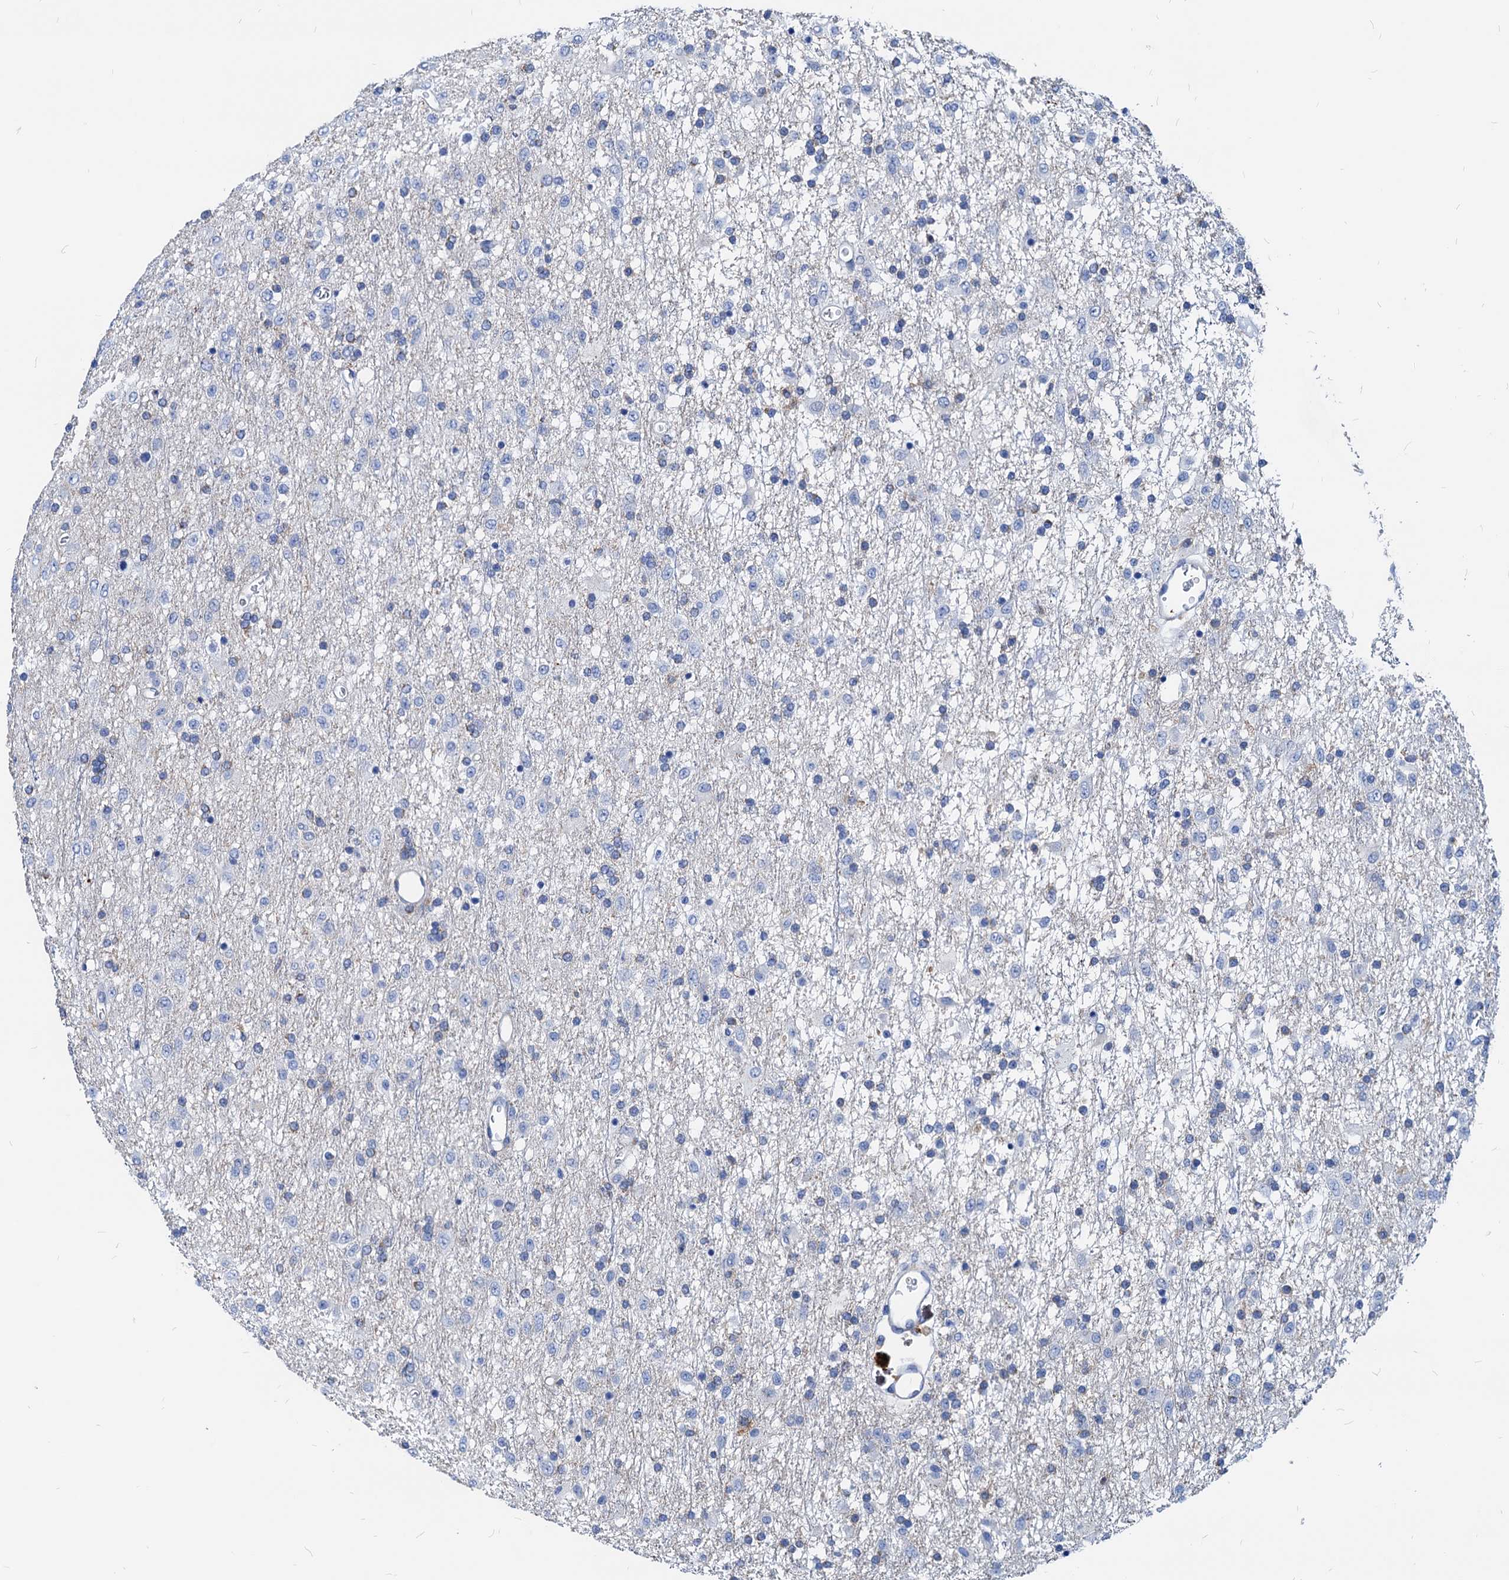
{"staining": {"intensity": "negative", "quantity": "none", "location": "none"}, "tissue": "glioma", "cell_type": "Tumor cells", "image_type": "cancer", "snomed": [{"axis": "morphology", "description": "Glioma, malignant, Low grade"}, {"axis": "topography", "description": "Brain"}], "caption": "An immunohistochemistry photomicrograph of glioma is shown. There is no staining in tumor cells of glioma.", "gene": "LCP2", "patient": {"sex": "male", "age": 65}}